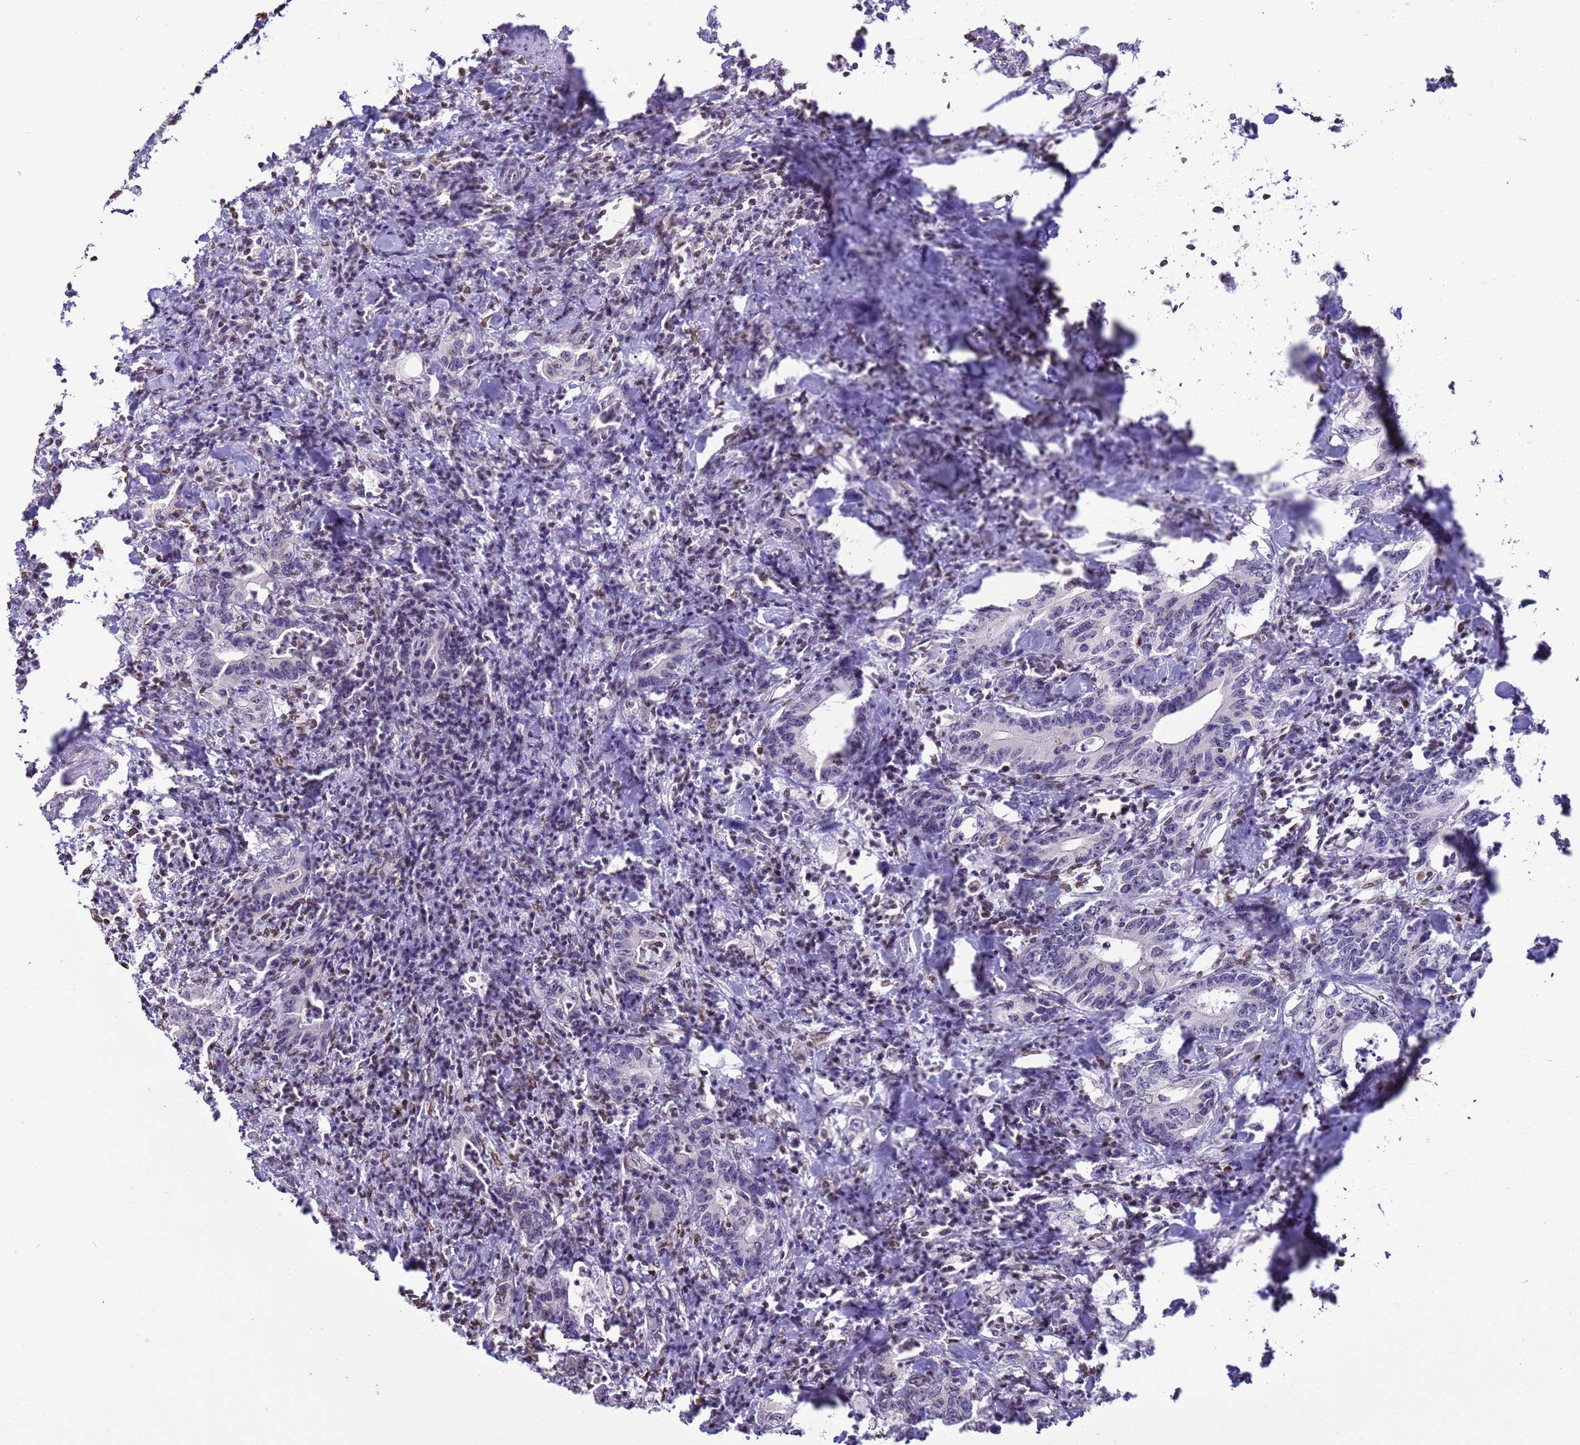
{"staining": {"intensity": "negative", "quantity": "none", "location": "none"}, "tissue": "colorectal cancer", "cell_type": "Tumor cells", "image_type": "cancer", "snomed": [{"axis": "morphology", "description": "Adenocarcinoma, NOS"}, {"axis": "topography", "description": "Colon"}], "caption": "The photomicrograph demonstrates no staining of tumor cells in colorectal adenocarcinoma. (Immunohistochemistry, brightfield microscopy, high magnification).", "gene": "DHX37", "patient": {"sex": "female", "age": 75}}